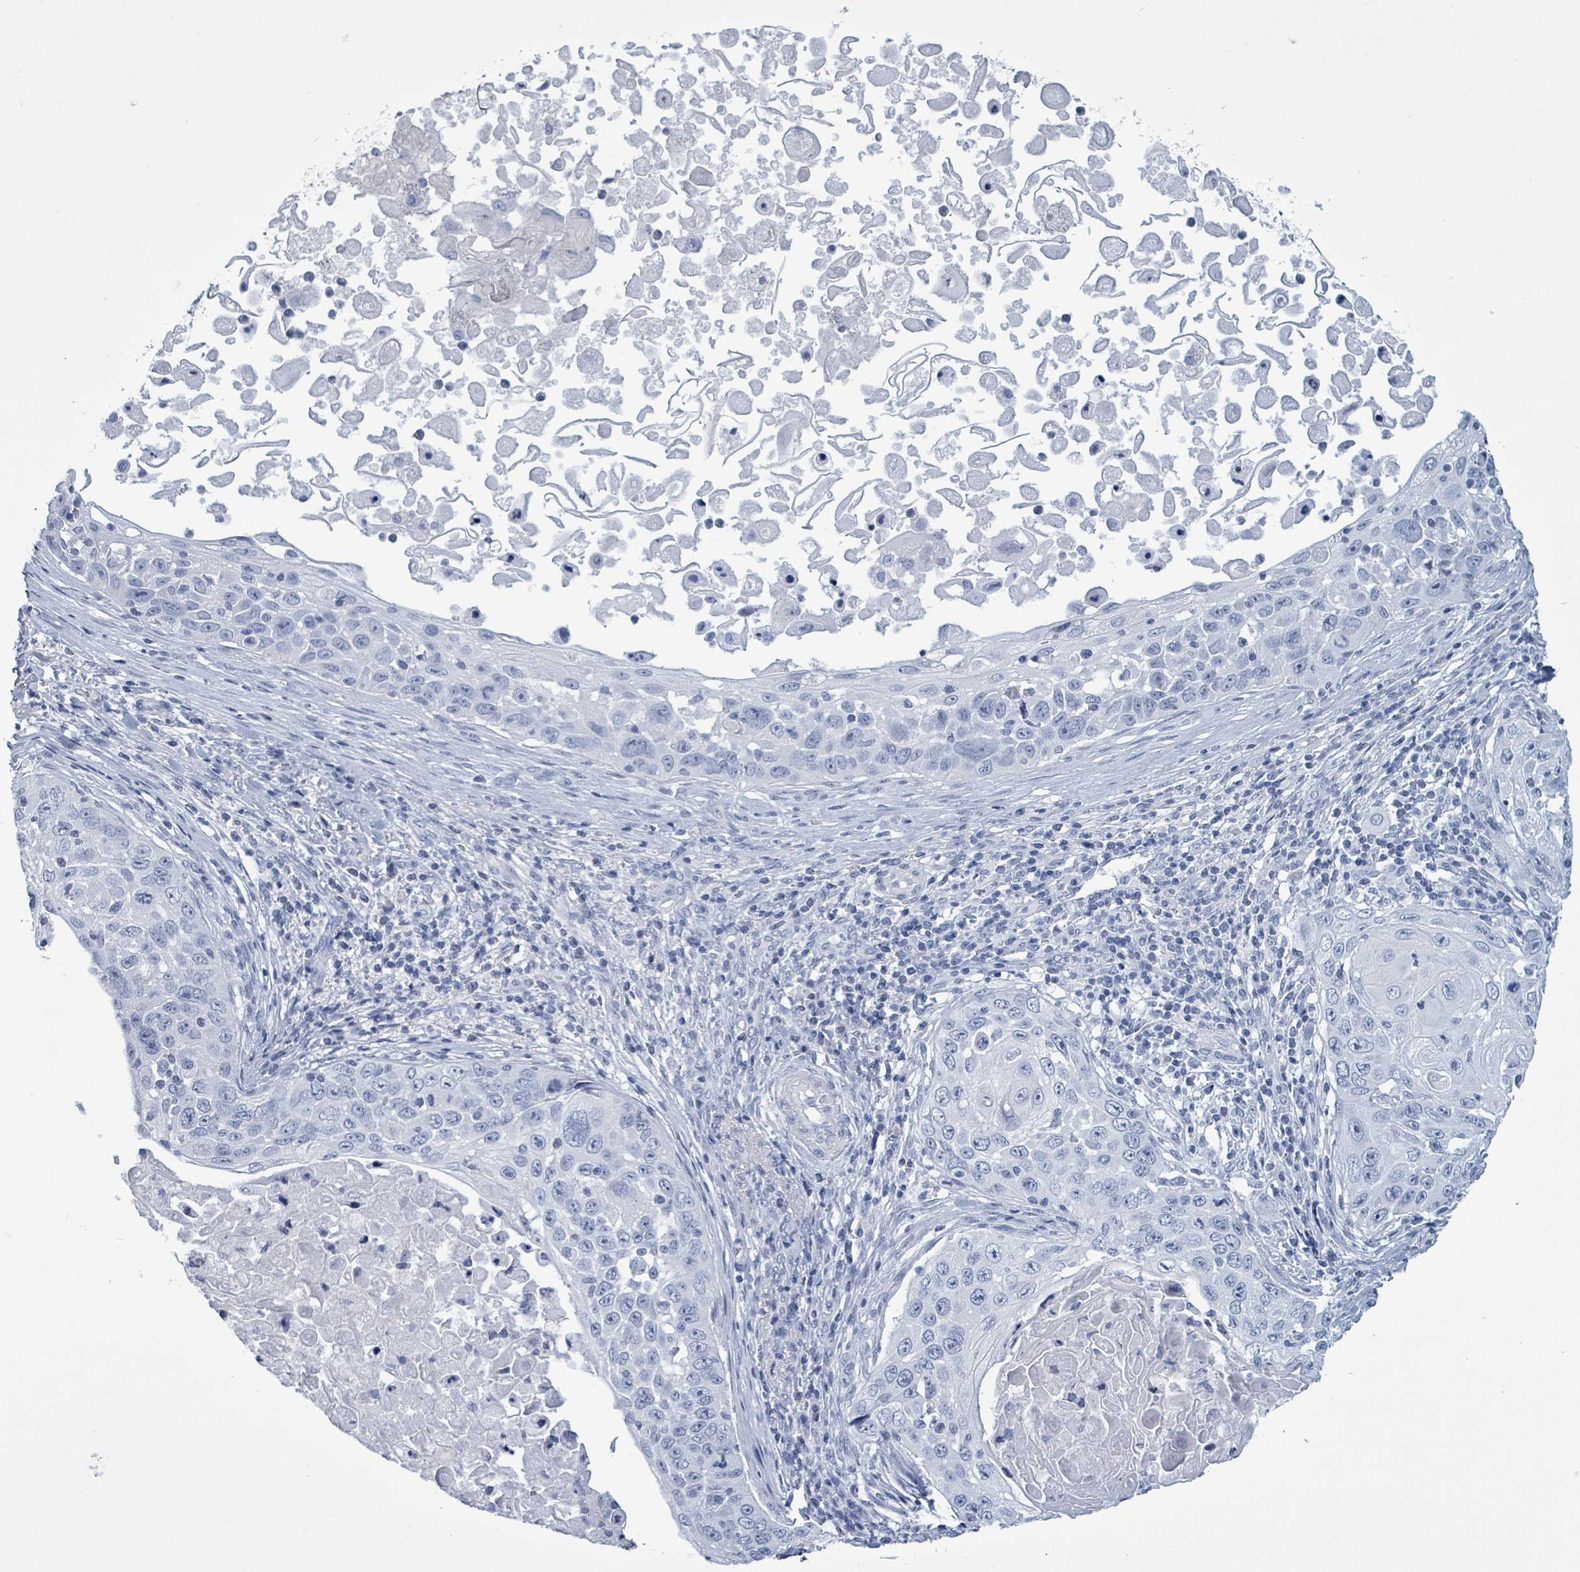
{"staining": {"intensity": "negative", "quantity": "none", "location": "none"}, "tissue": "skin cancer", "cell_type": "Tumor cells", "image_type": "cancer", "snomed": [{"axis": "morphology", "description": "Squamous cell carcinoma, NOS"}, {"axis": "topography", "description": "Skin"}], "caption": "High magnification brightfield microscopy of skin squamous cell carcinoma stained with DAB (3,3'-diaminobenzidine) (brown) and counterstained with hematoxylin (blue): tumor cells show no significant staining.", "gene": "ZNF771", "patient": {"sex": "male", "age": 24}}